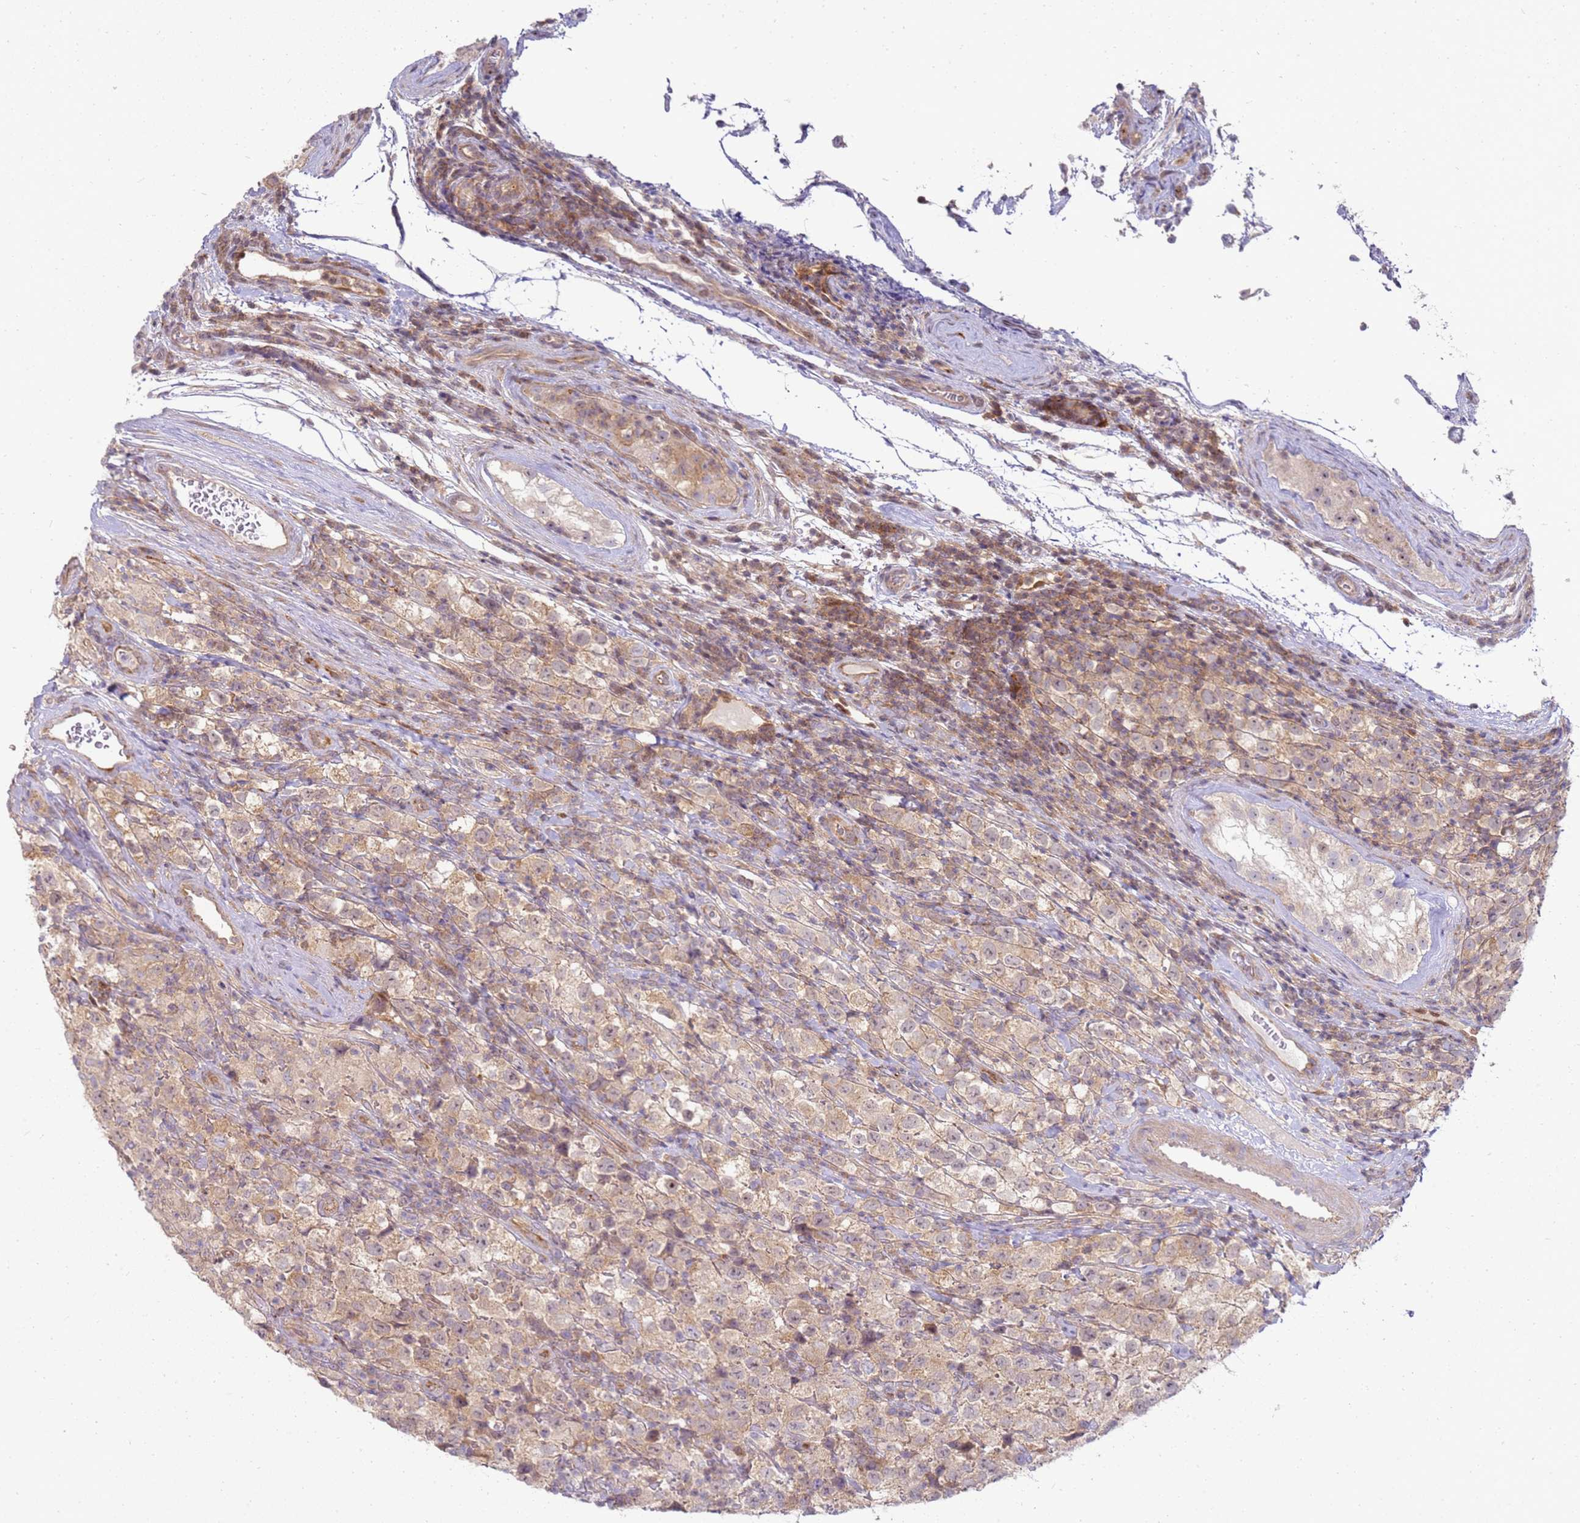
{"staining": {"intensity": "weak", "quantity": ">75%", "location": "cytoplasmic/membranous"}, "tissue": "testis cancer", "cell_type": "Tumor cells", "image_type": "cancer", "snomed": [{"axis": "morphology", "description": "Seminoma, NOS"}, {"axis": "morphology", "description": "Carcinoma, Embryonal, NOS"}, {"axis": "topography", "description": "Testis"}], "caption": "Tumor cells display low levels of weak cytoplasmic/membranous positivity in about >75% of cells in testis cancer (embryonal carcinoma). Using DAB (brown) and hematoxylin (blue) stains, captured at high magnification using brightfield microscopy.", "gene": "GRAP", "patient": {"sex": "male", "age": 41}}